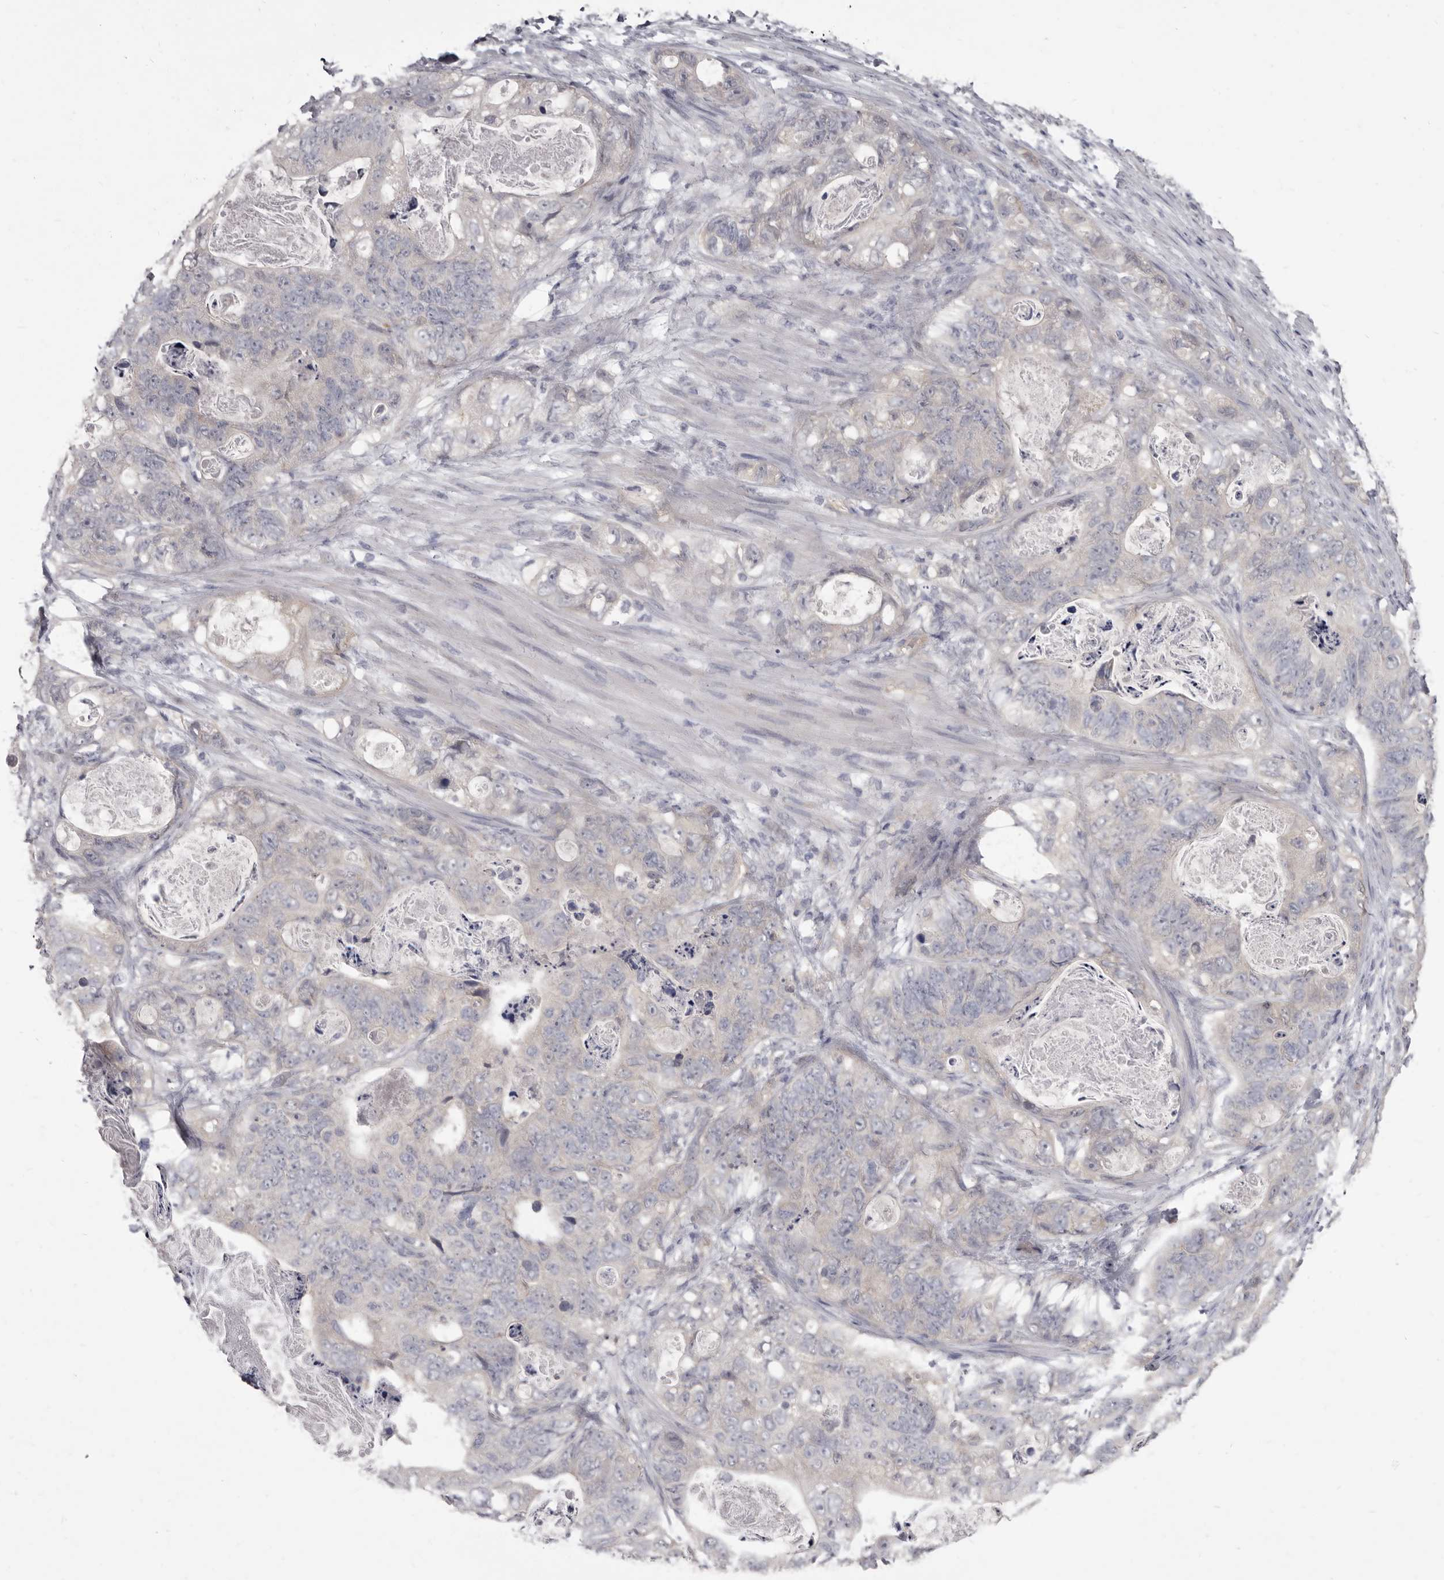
{"staining": {"intensity": "negative", "quantity": "none", "location": "none"}, "tissue": "stomach cancer", "cell_type": "Tumor cells", "image_type": "cancer", "snomed": [{"axis": "morphology", "description": "Normal tissue, NOS"}, {"axis": "morphology", "description": "Adenocarcinoma, NOS"}, {"axis": "topography", "description": "Stomach"}], "caption": "Immunohistochemistry of human stomach cancer demonstrates no expression in tumor cells.", "gene": "GSK3B", "patient": {"sex": "female", "age": 89}}